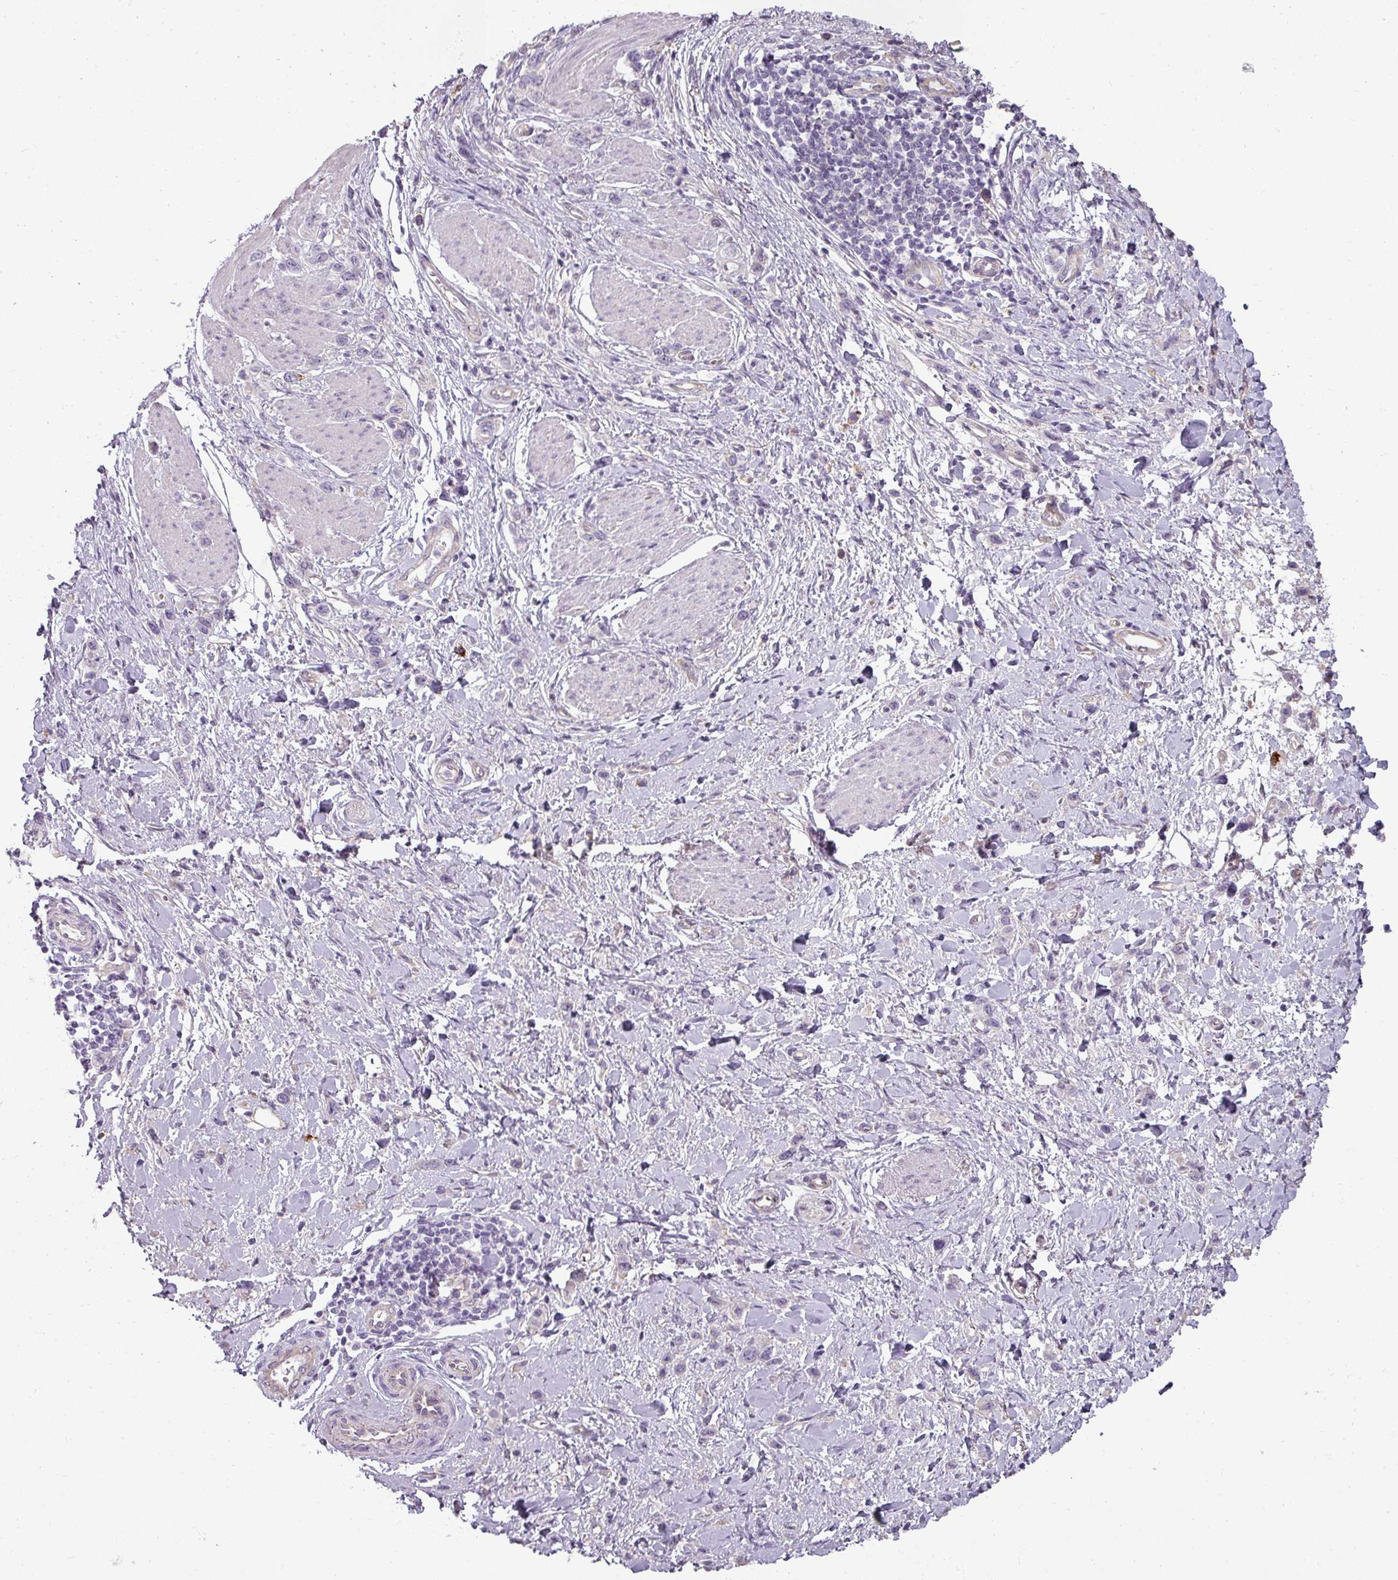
{"staining": {"intensity": "negative", "quantity": "none", "location": "none"}, "tissue": "stomach cancer", "cell_type": "Tumor cells", "image_type": "cancer", "snomed": [{"axis": "morphology", "description": "Adenocarcinoma, NOS"}, {"axis": "topography", "description": "Stomach"}], "caption": "Micrograph shows no significant protein expression in tumor cells of stomach adenocarcinoma.", "gene": "ASB1", "patient": {"sex": "female", "age": 65}}